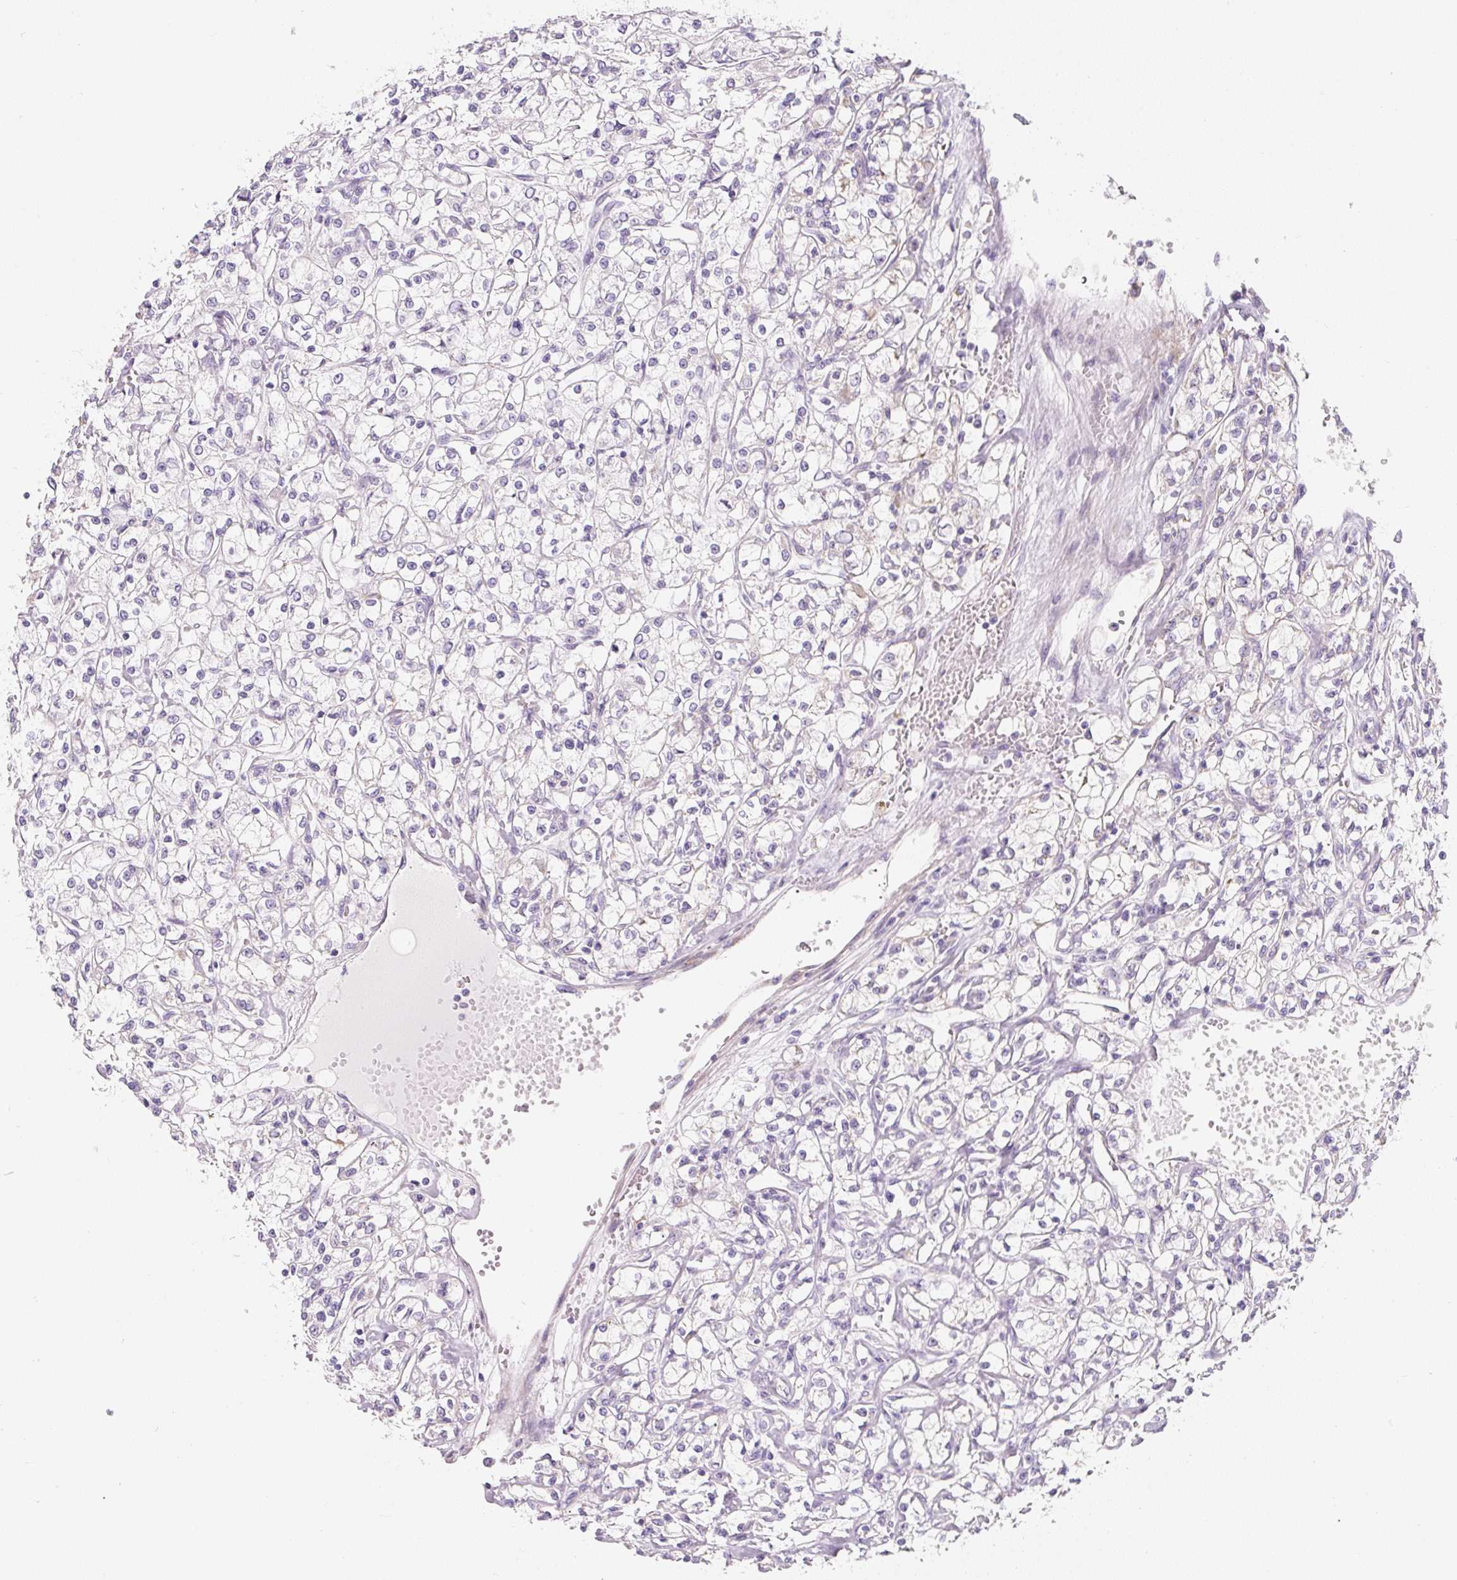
{"staining": {"intensity": "negative", "quantity": "none", "location": "none"}, "tissue": "renal cancer", "cell_type": "Tumor cells", "image_type": "cancer", "snomed": [{"axis": "morphology", "description": "Adenocarcinoma, NOS"}, {"axis": "topography", "description": "Kidney"}], "caption": "This is an immunohistochemistry micrograph of renal adenocarcinoma. There is no positivity in tumor cells.", "gene": "PWWP3B", "patient": {"sex": "female", "age": 59}}